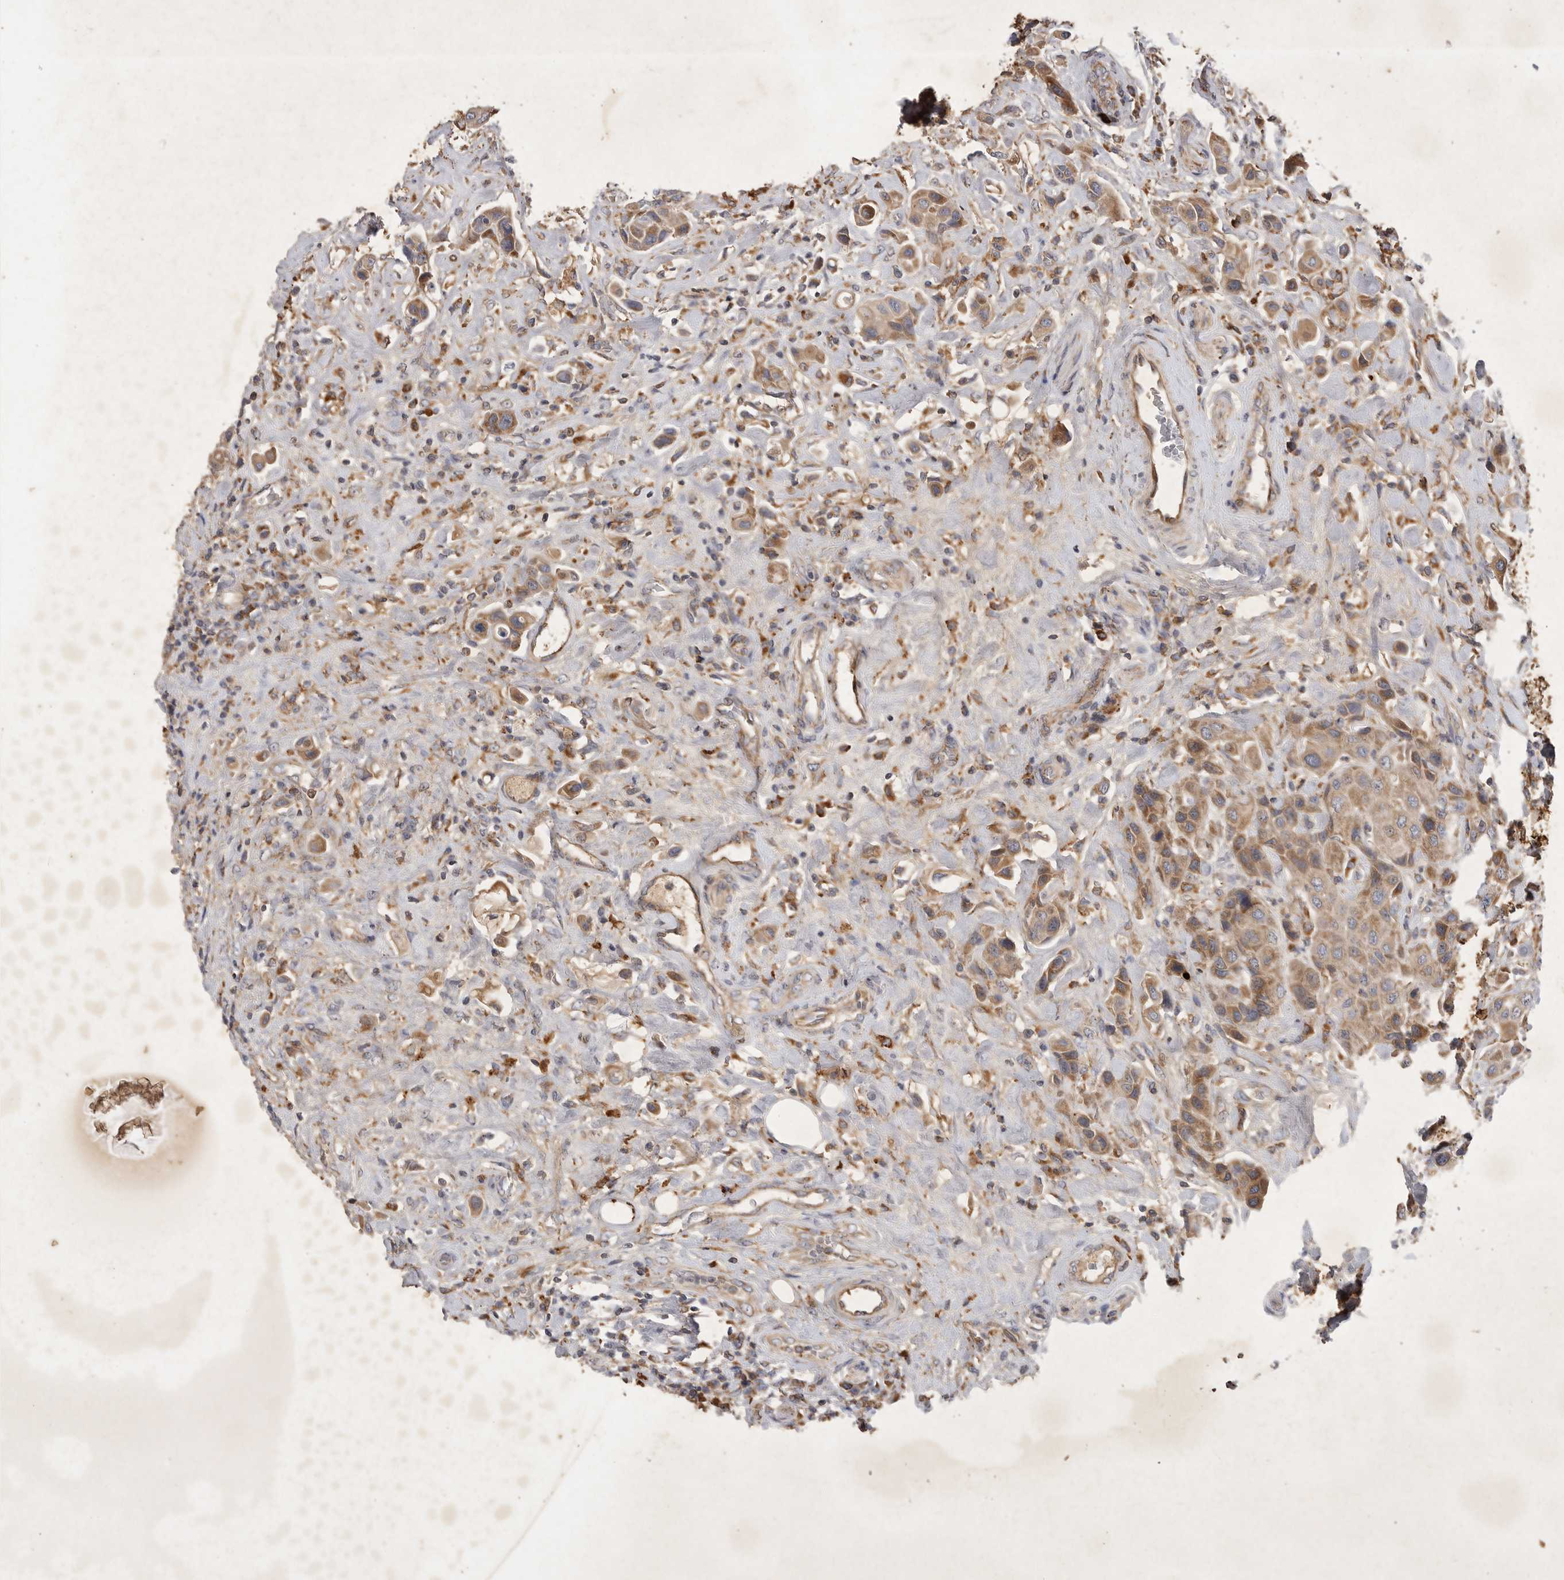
{"staining": {"intensity": "moderate", "quantity": ">75%", "location": "cytoplasmic/membranous"}, "tissue": "urothelial cancer", "cell_type": "Tumor cells", "image_type": "cancer", "snomed": [{"axis": "morphology", "description": "Urothelial carcinoma, High grade"}, {"axis": "topography", "description": "Urinary bladder"}], "caption": "DAB immunohistochemical staining of urothelial cancer reveals moderate cytoplasmic/membranous protein expression in approximately >75% of tumor cells.", "gene": "MRPL41", "patient": {"sex": "male", "age": 50}}